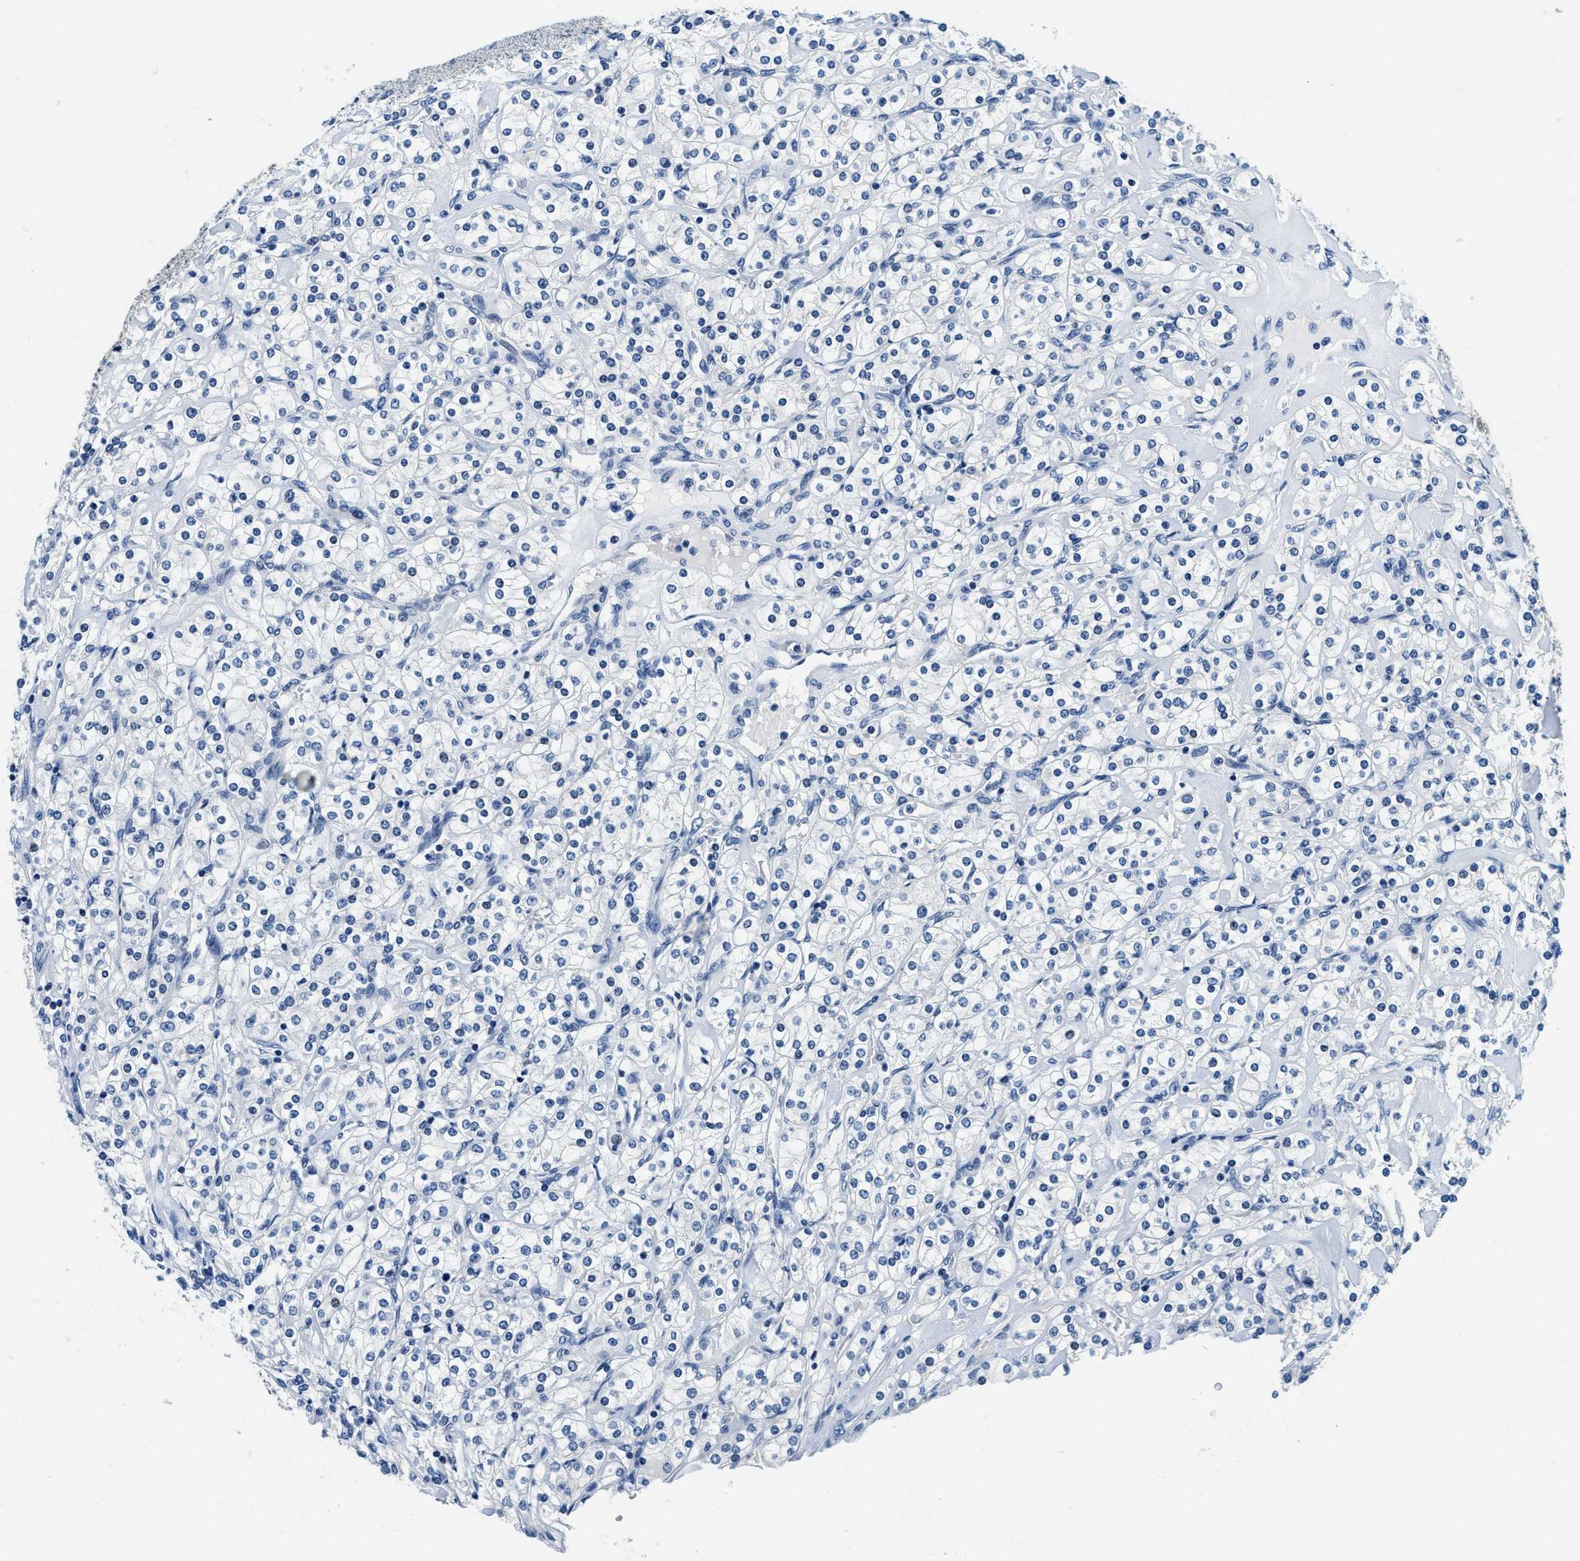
{"staining": {"intensity": "negative", "quantity": "none", "location": "none"}, "tissue": "renal cancer", "cell_type": "Tumor cells", "image_type": "cancer", "snomed": [{"axis": "morphology", "description": "Adenocarcinoma, NOS"}, {"axis": "topography", "description": "Kidney"}], "caption": "A histopathology image of human adenocarcinoma (renal) is negative for staining in tumor cells.", "gene": "GSTM3", "patient": {"sex": "male", "age": 77}}